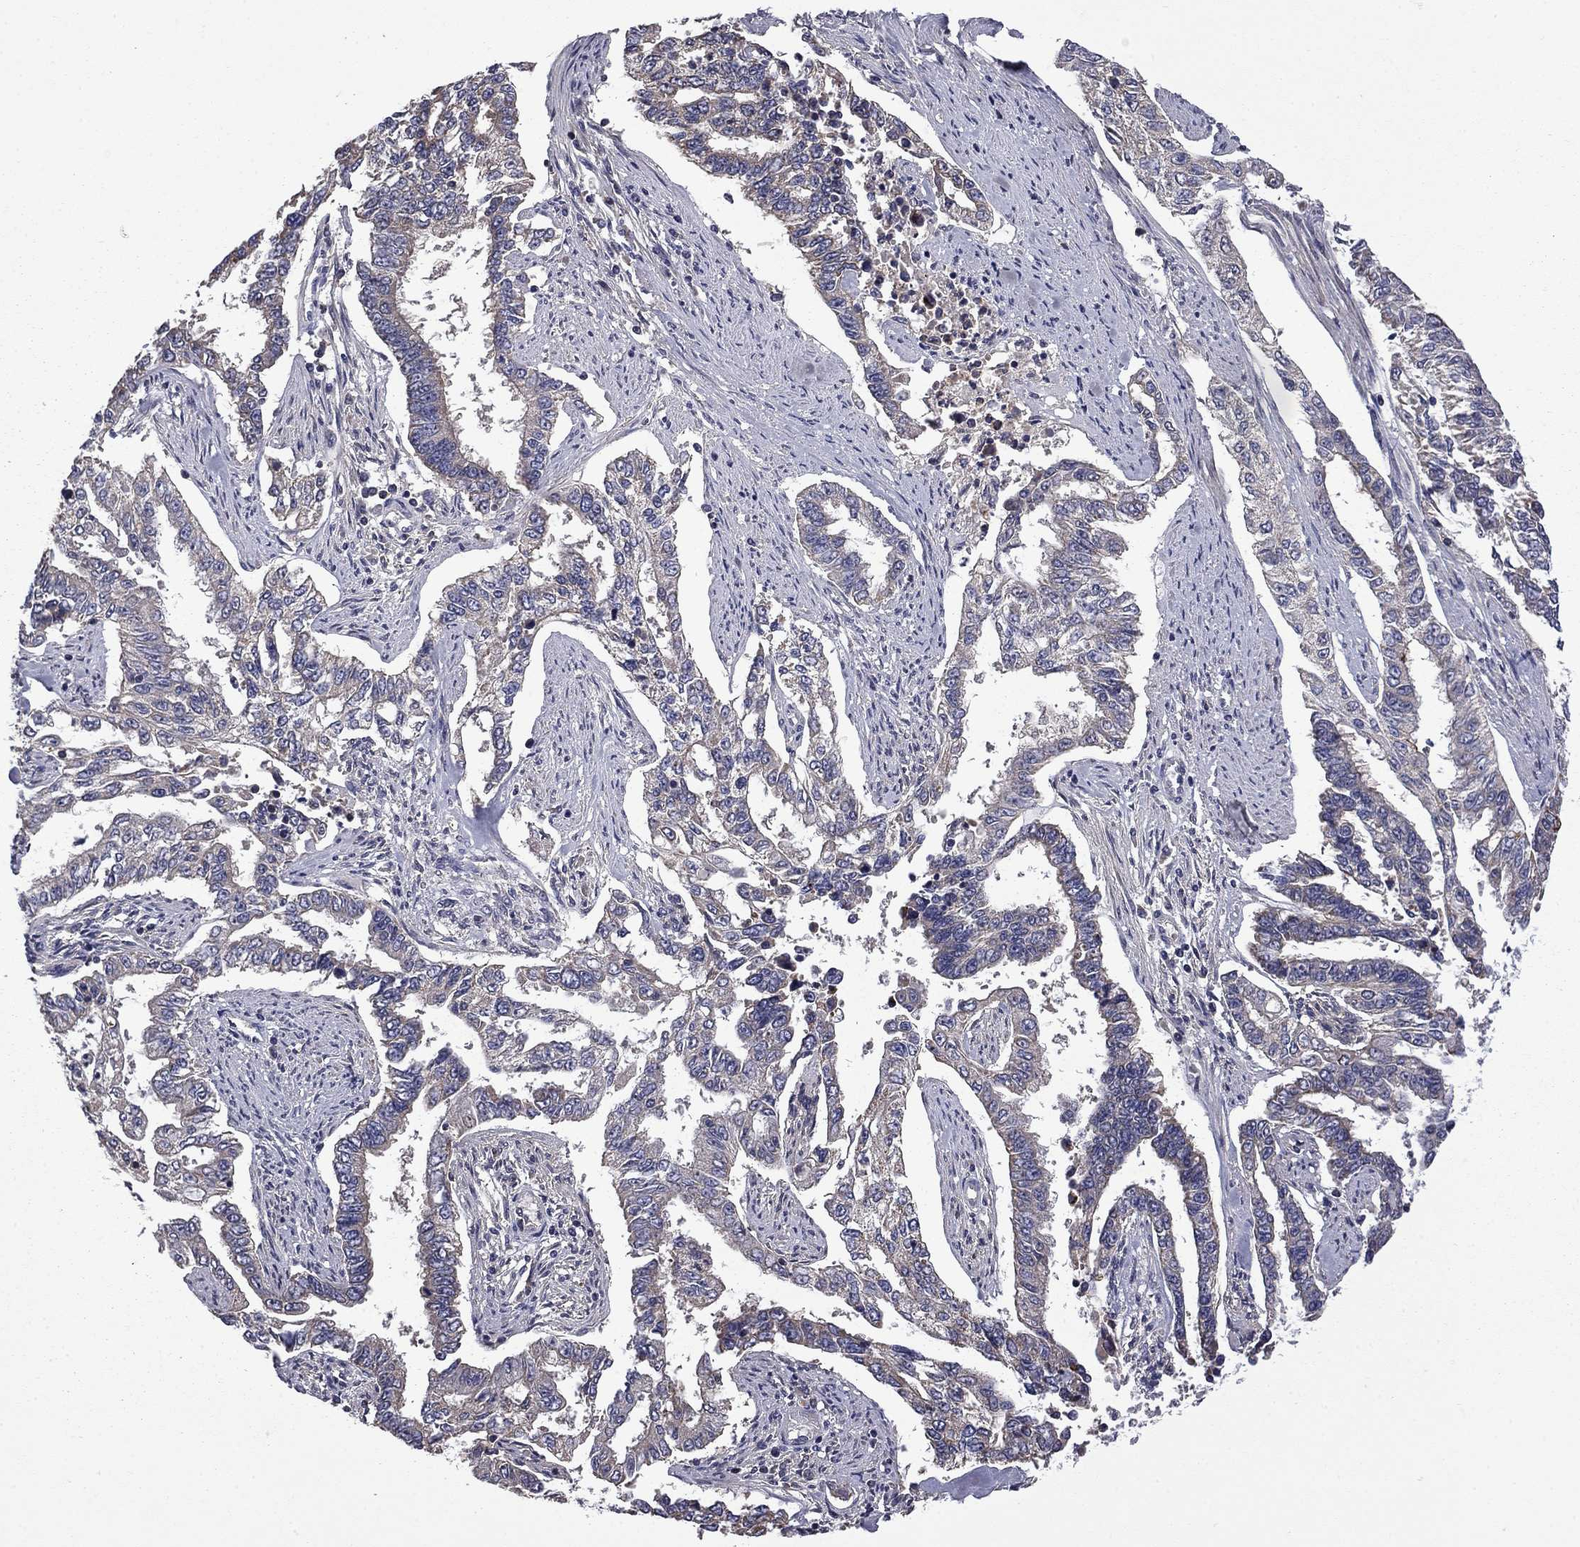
{"staining": {"intensity": "negative", "quantity": "none", "location": "none"}, "tissue": "endometrial cancer", "cell_type": "Tumor cells", "image_type": "cancer", "snomed": [{"axis": "morphology", "description": "Adenocarcinoma, NOS"}, {"axis": "topography", "description": "Uterus"}], "caption": "Immunohistochemistry of endometrial cancer exhibits no expression in tumor cells.", "gene": "CEACAM7", "patient": {"sex": "female", "age": 59}}